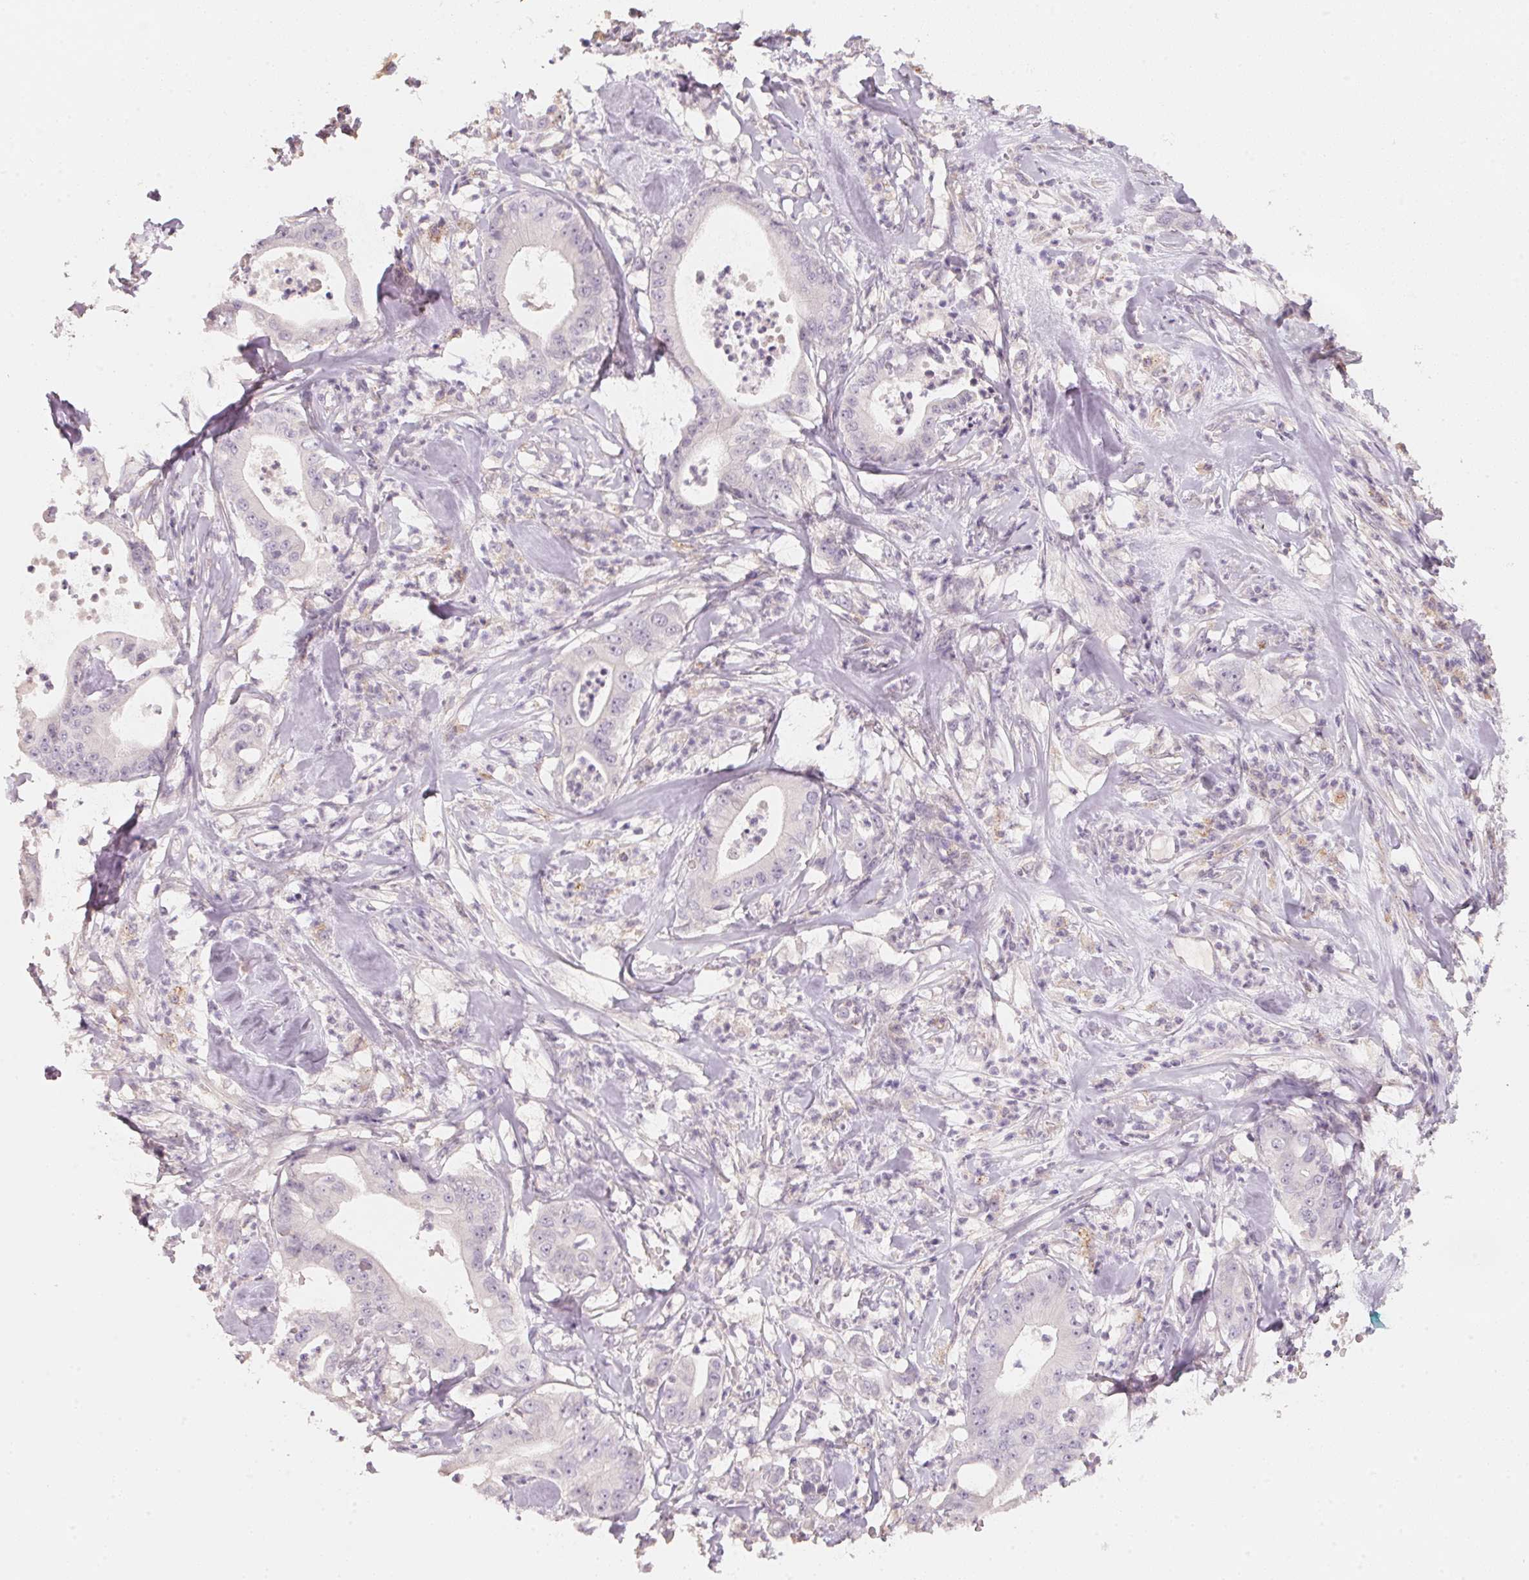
{"staining": {"intensity": "negative", "quantity": "none", "location": "none"}, "tissue": "pancreatic cancer", "cell_type": "Tumor cells", "image_type": "cancer", "snomed": [{"axis": "morphology", "description": "Adenocarcinoma, NOS"}, {"axis": "topography", "description": "Pancreas"}], "caption": "There is no significant expression in tumor cells of pancreatic cancer (adenocarcinoma).", "gene": "TREH", "patient": {"sex": "male", "age": 71}}